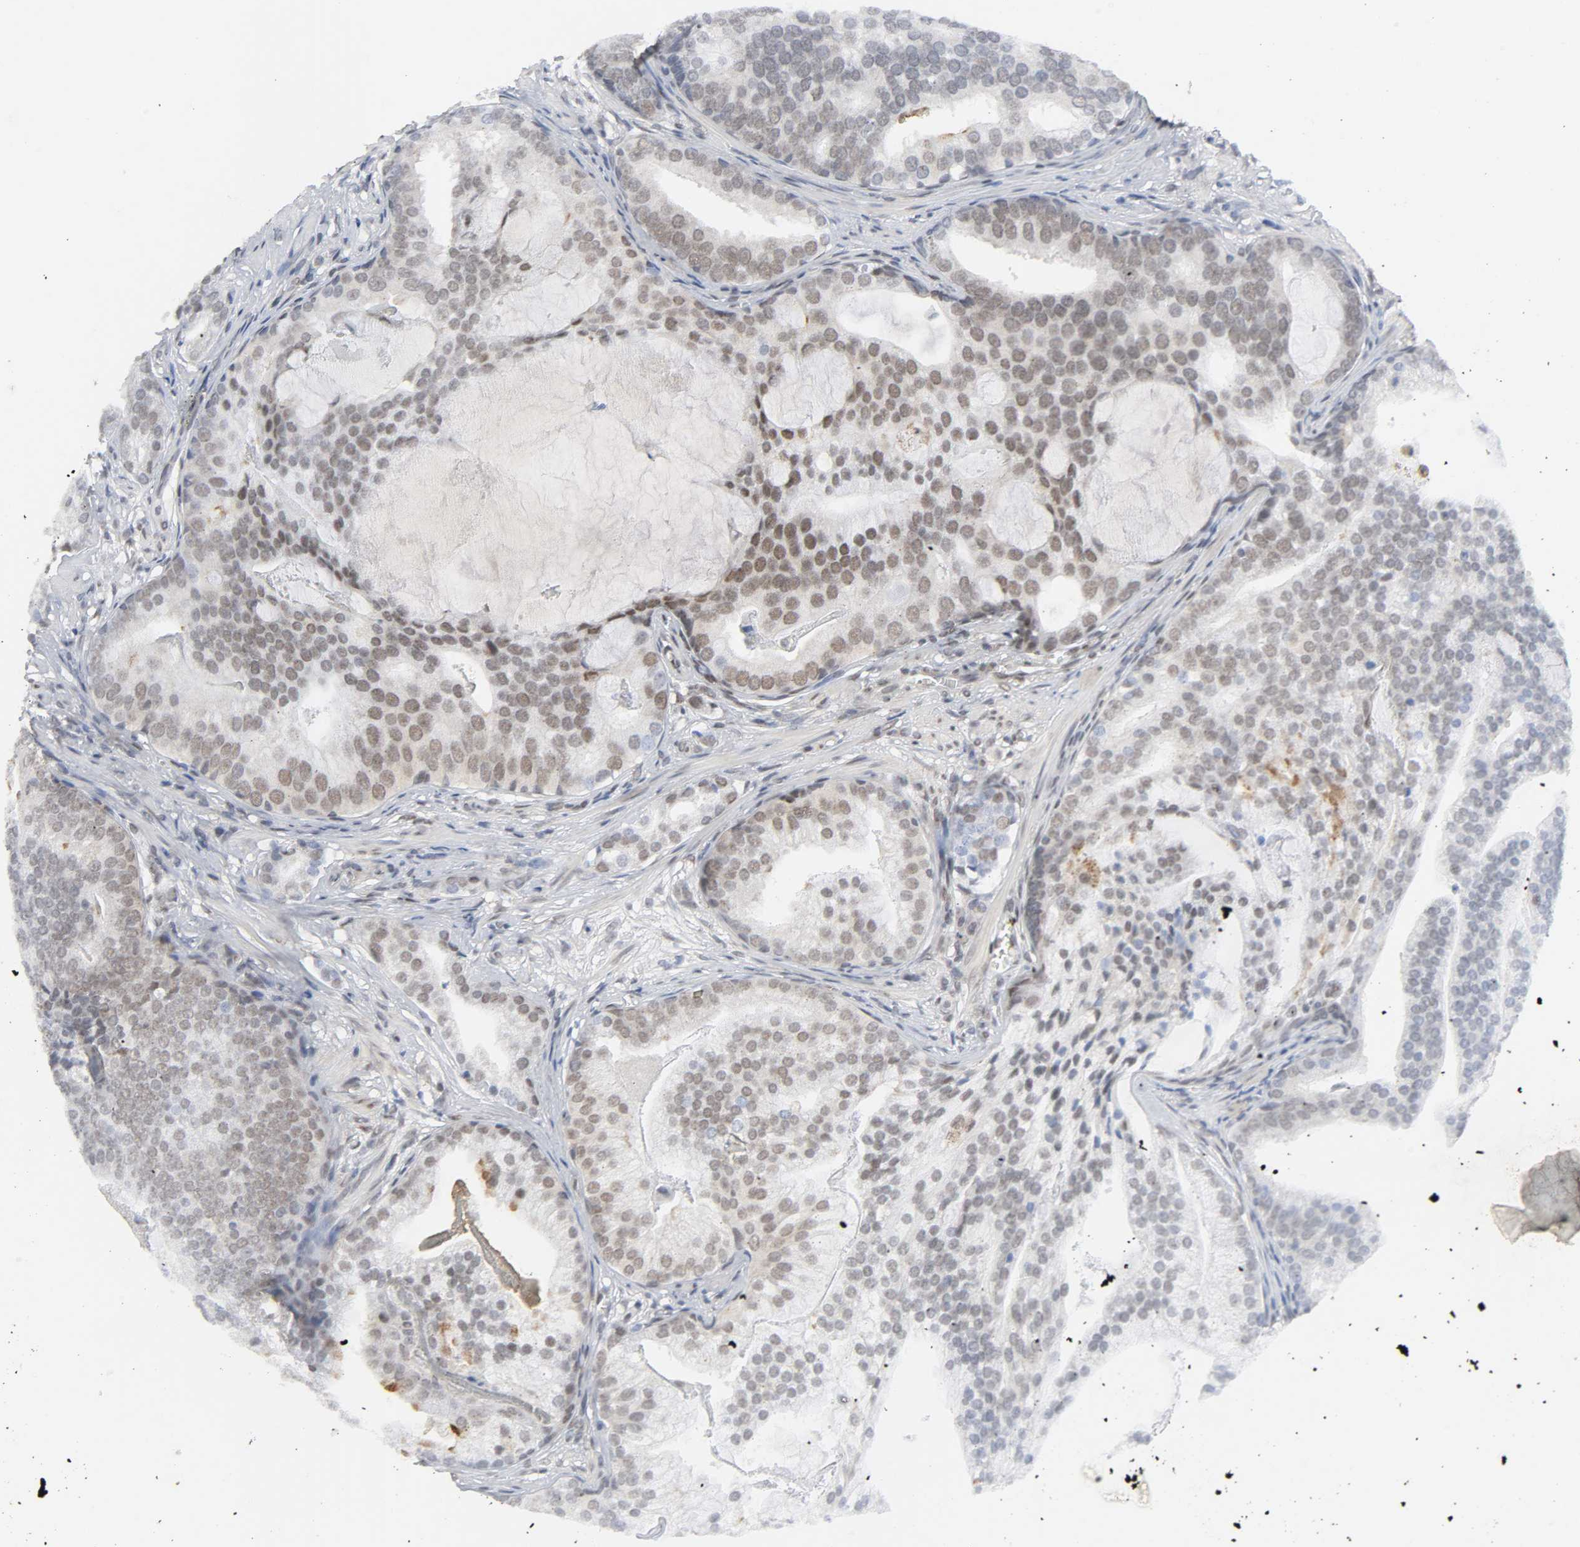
{"staining": {"intensity": "moderate", "quantity": "25%-75%", "location": "nuclear"}, "tissue": "prostate cancer", "cell_type": "Tumor cells", "image_type": "cancer", "snomed": [{"axis": "morphology", "description": "Adenocarcinoma, Low grade"}, {"axis": "topography", "description": "Prostate"}], "caption": "Prostate low-grade adenocarcinoma was stained to show a protein in brown. There is medium levels of moderate nuclear expression in about 25%-75% of tumor cells.", "gene": "NCOA6", "patient": {"sex": "male", "age": 58}}